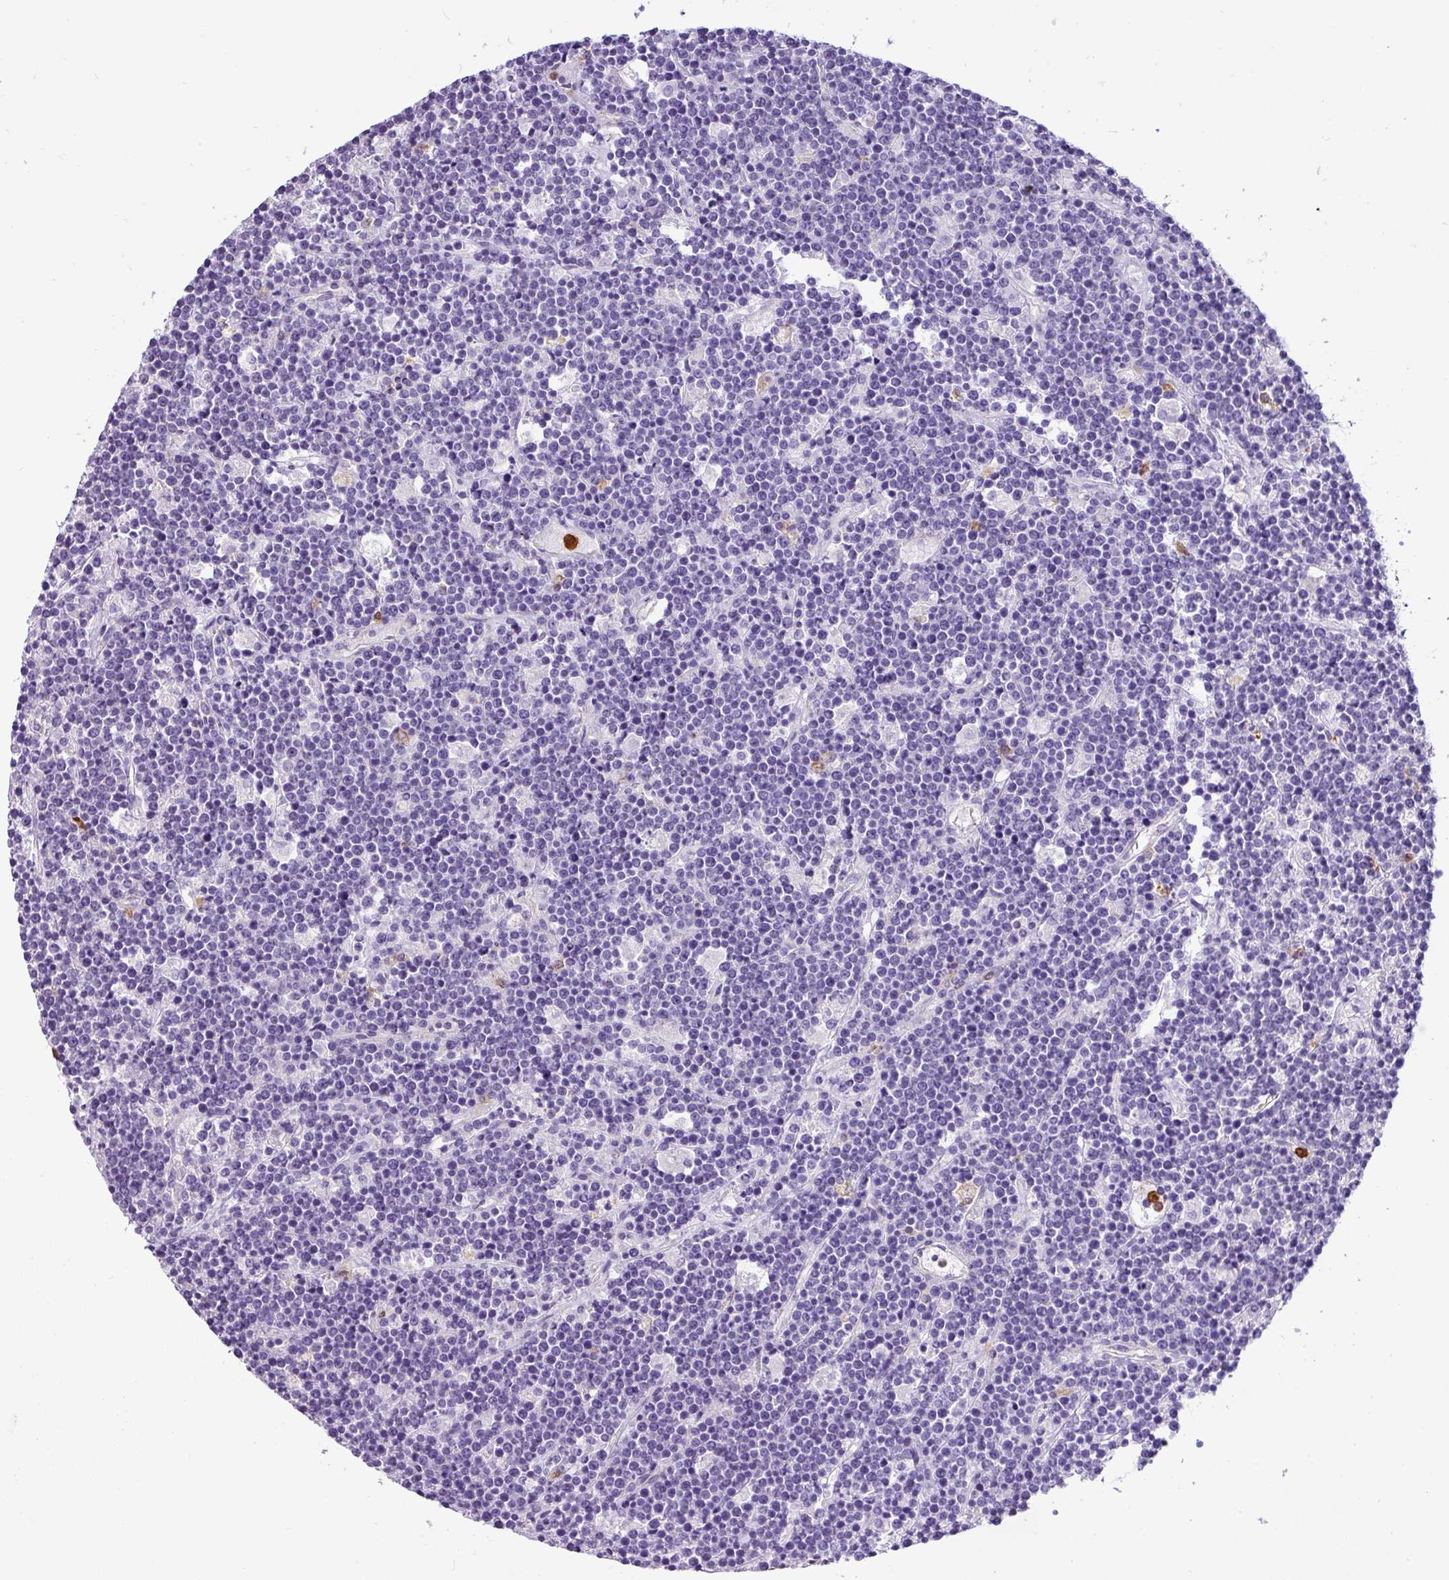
{"staining": {"intensity": "negative", "quantity": "none", "location": "none"}, "tissue": "lymphoma", "cell_type": "Tumor cells", "image_type": "cancer", "snomed": [{"axis": "morphology", "description": "Malignant lymphoma, non-Hodgkin's type, High grade"}, {"axis": "topography", "description": "Ovary"}], "caption": "High magnification brightfield microscopy of lymphoma stained with DAB (3,3'-diaminobenzidine) (brown) and counterstained with hematoxylin (blue): tumor cells show no significant expression.", "gene": "SH2D3C", "patient": {"sex": "female", "age": 56}}